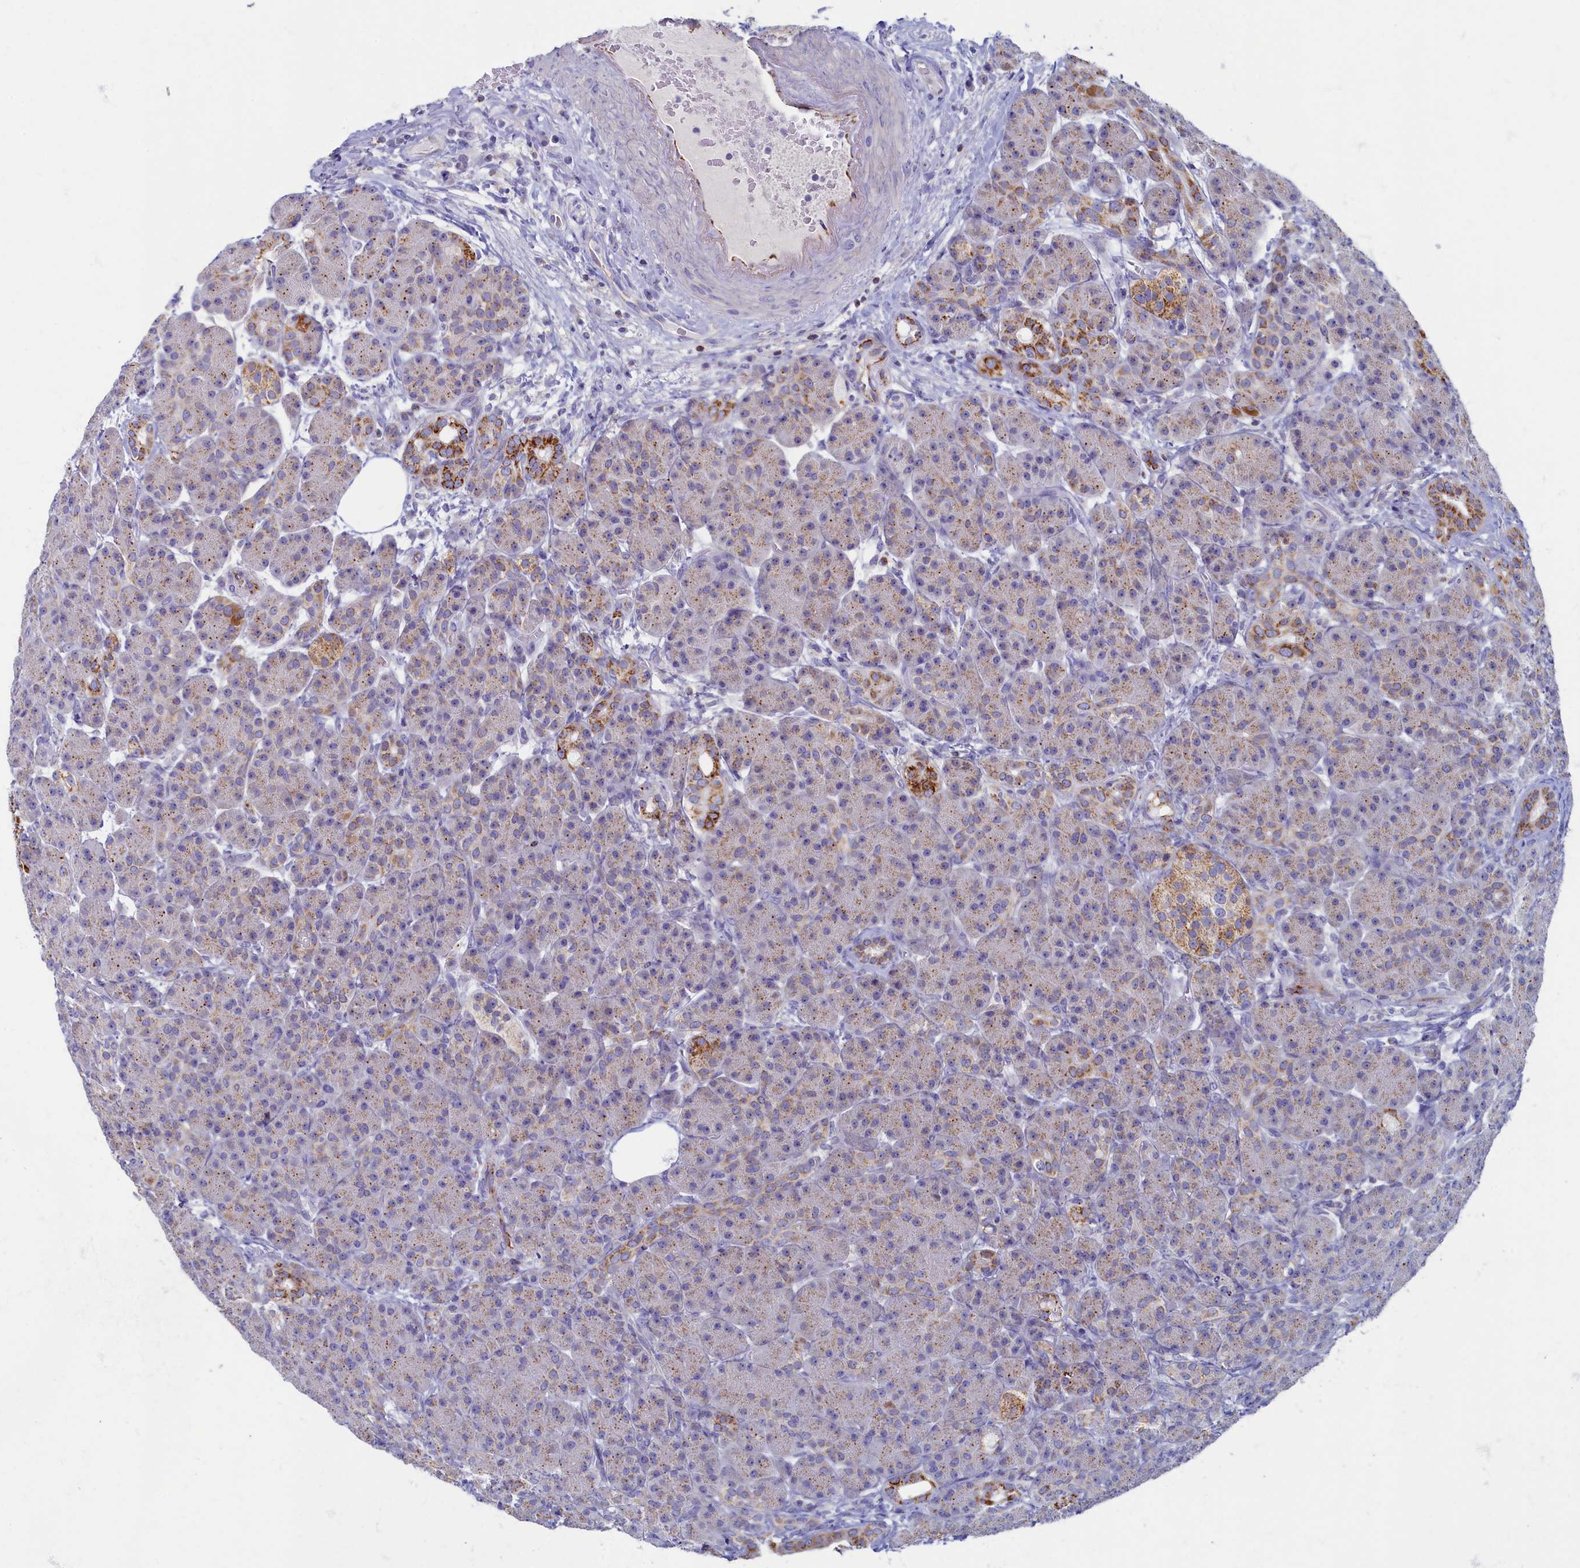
{"staining": {"intensity": "strong", "quantity": "<25%", "location": "cytoplasmic/membranous"}, "tissue": "pancreas", "cell_type": "Exocrine glandular cells", "image_type": "normal", "snomed": [{"axis": "morphology", "description": "Normal tissue, NOS"}, {"axis": "topography", "description": "Pancreas"}], "caption": "Protein staining by immunohistochemistry shows strong cytoplasmic/membranous positivity in about <25% of exocrine glandular cells in unremarkable pancreas.", "gene": "OCIAD2", "patient": {"sex": "male", "age": 63}}